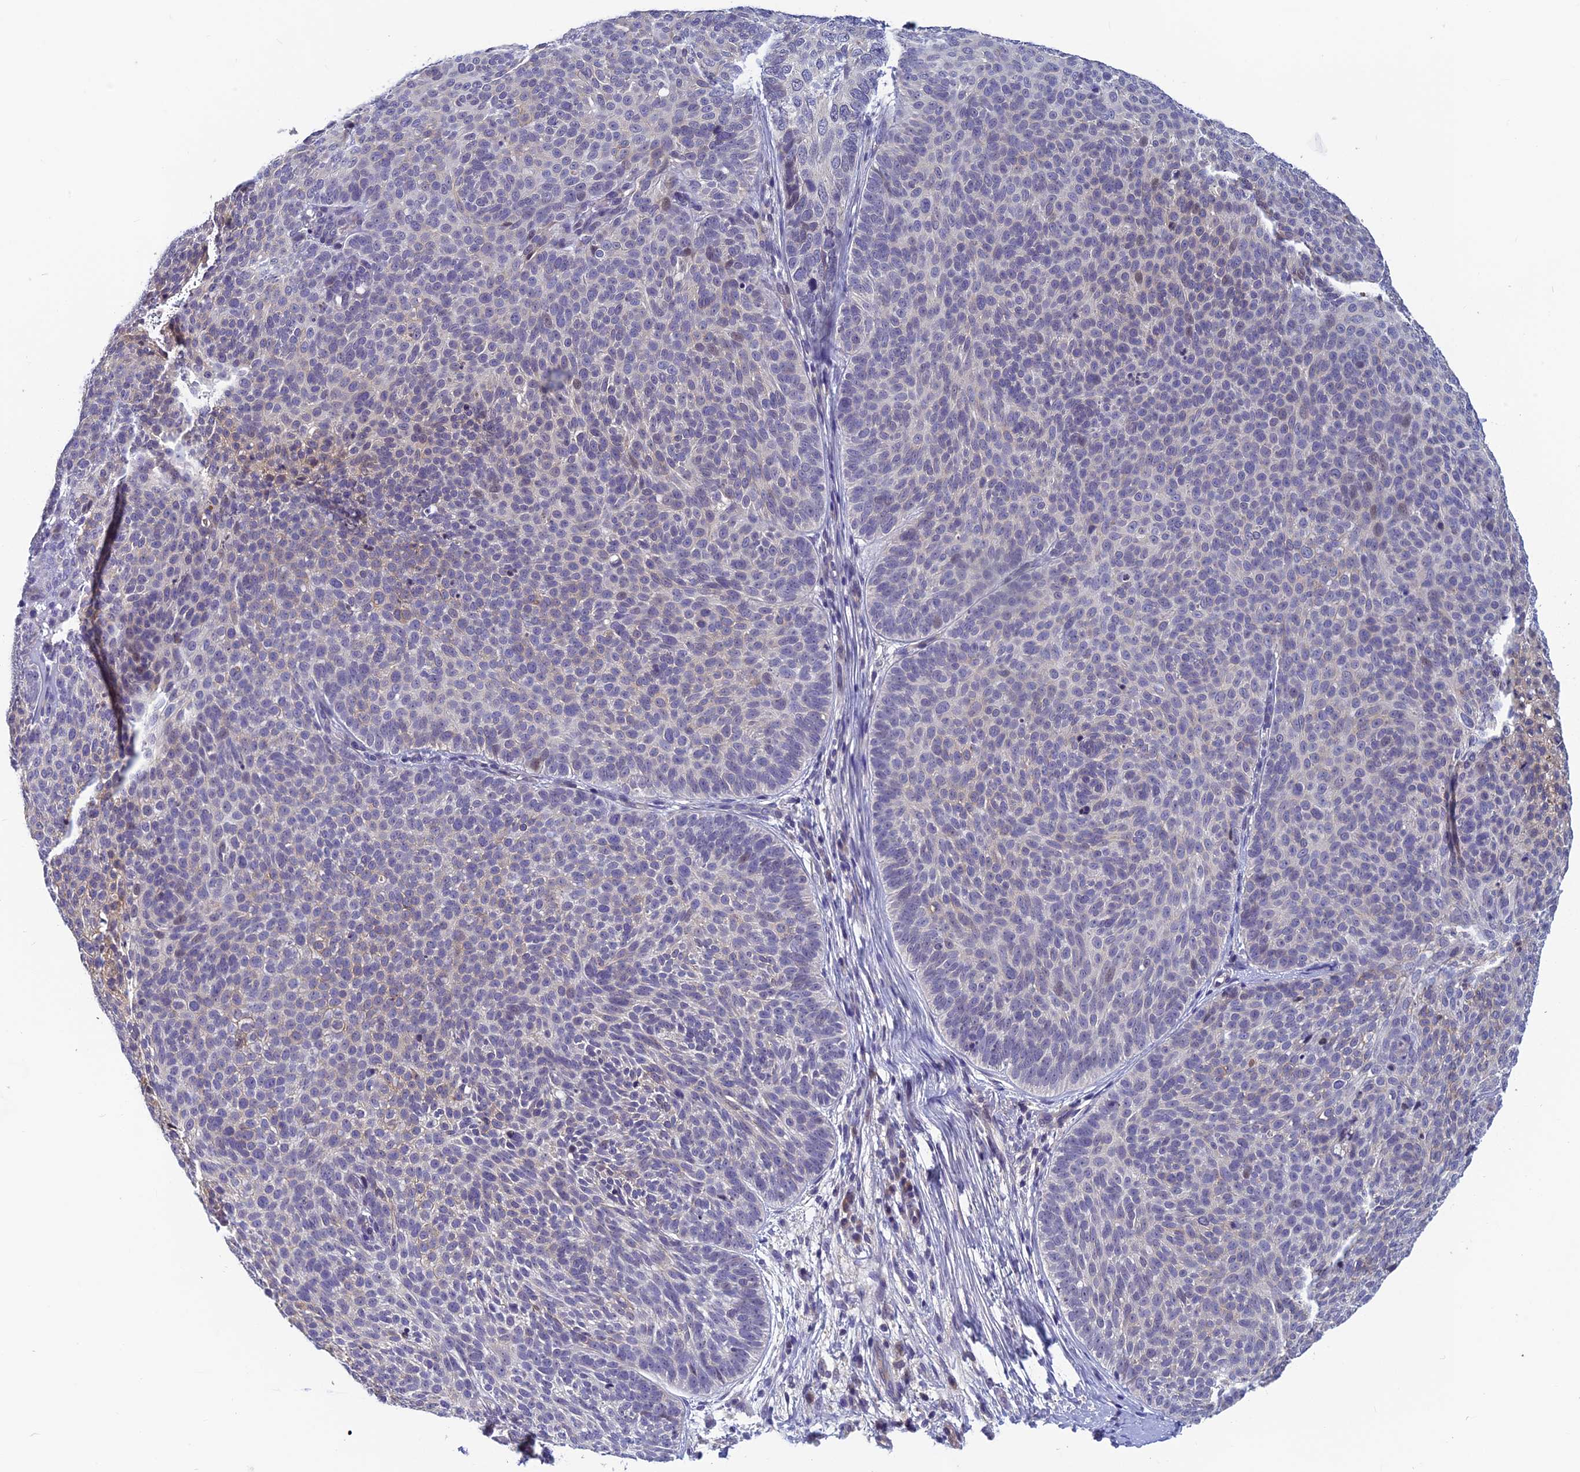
{"staining": {"intensity": "weak", "quantity": "<25%", "location": "cytoplasmic/membranous"}, "tissue": "skin cancer", "cell_type": "Tumor cells", "image_type": "cancer", "snomed": [{"axis": "morphology", "description": "Basal cell carcinoma"}, {"axis": "topography", "description": "Skin"}], "caption": "The image displays no staining of tumor cells in skin cancer. Nuclei are stained in blue.", "gene": "HECA", "patient": {"sex": "male", "age": 85}}